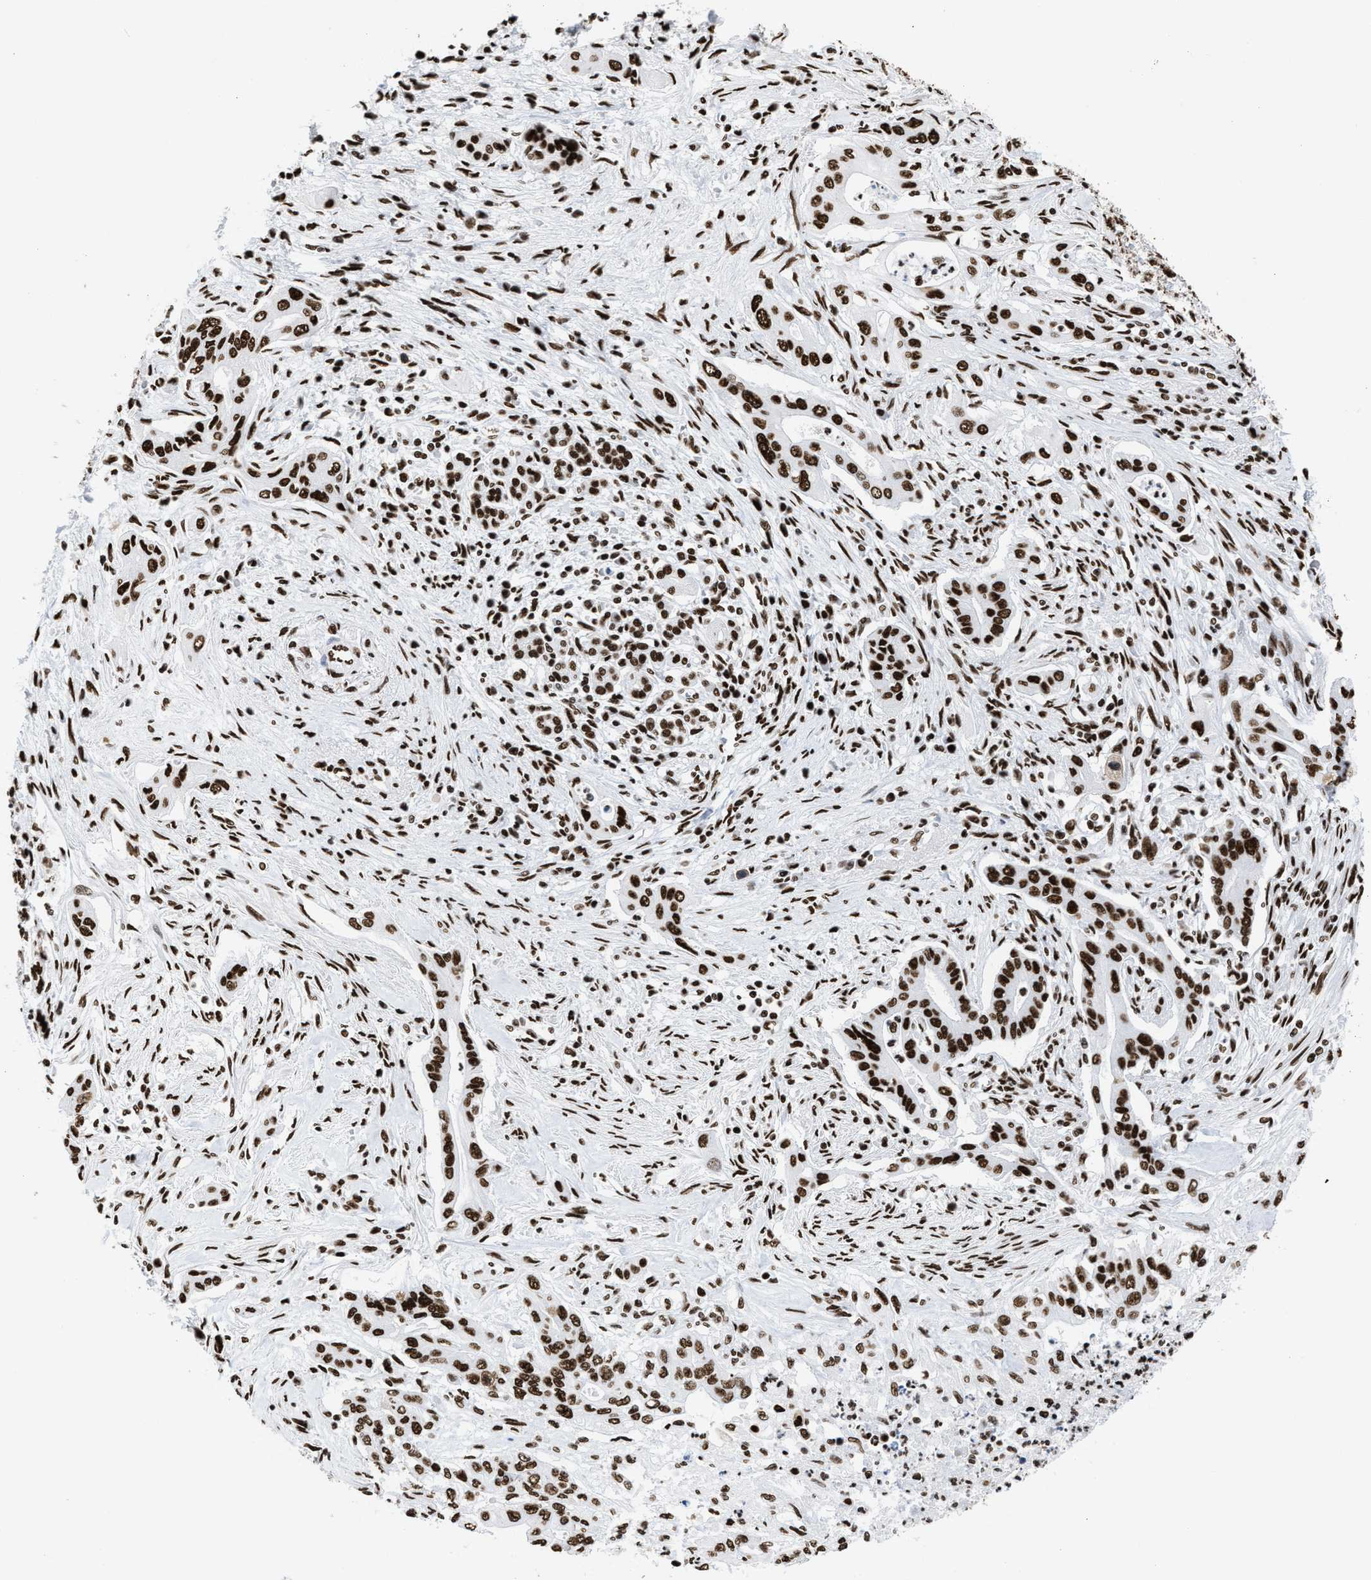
{"staining": {"intensity": "strong", "quantity": ">75%", "location": "nuclear"}, "tissue": "pancreatic cancer", "cell_type": "Tumor cells", "image_type": "cancer", "snomed": [{"axis": "morphology", "description": "Adenocarcinoma, NOS"}, {"axis": "topography", "description": "Pancreas"}], "caption": "Protein analysis of pancreatic cancer (adenocarcinoma) tissue shows strong nuclear positivity in approximately >75% of tumor cells.", "gene": "SMARCC2", "patient": {"sex": "male", "age": 58}}